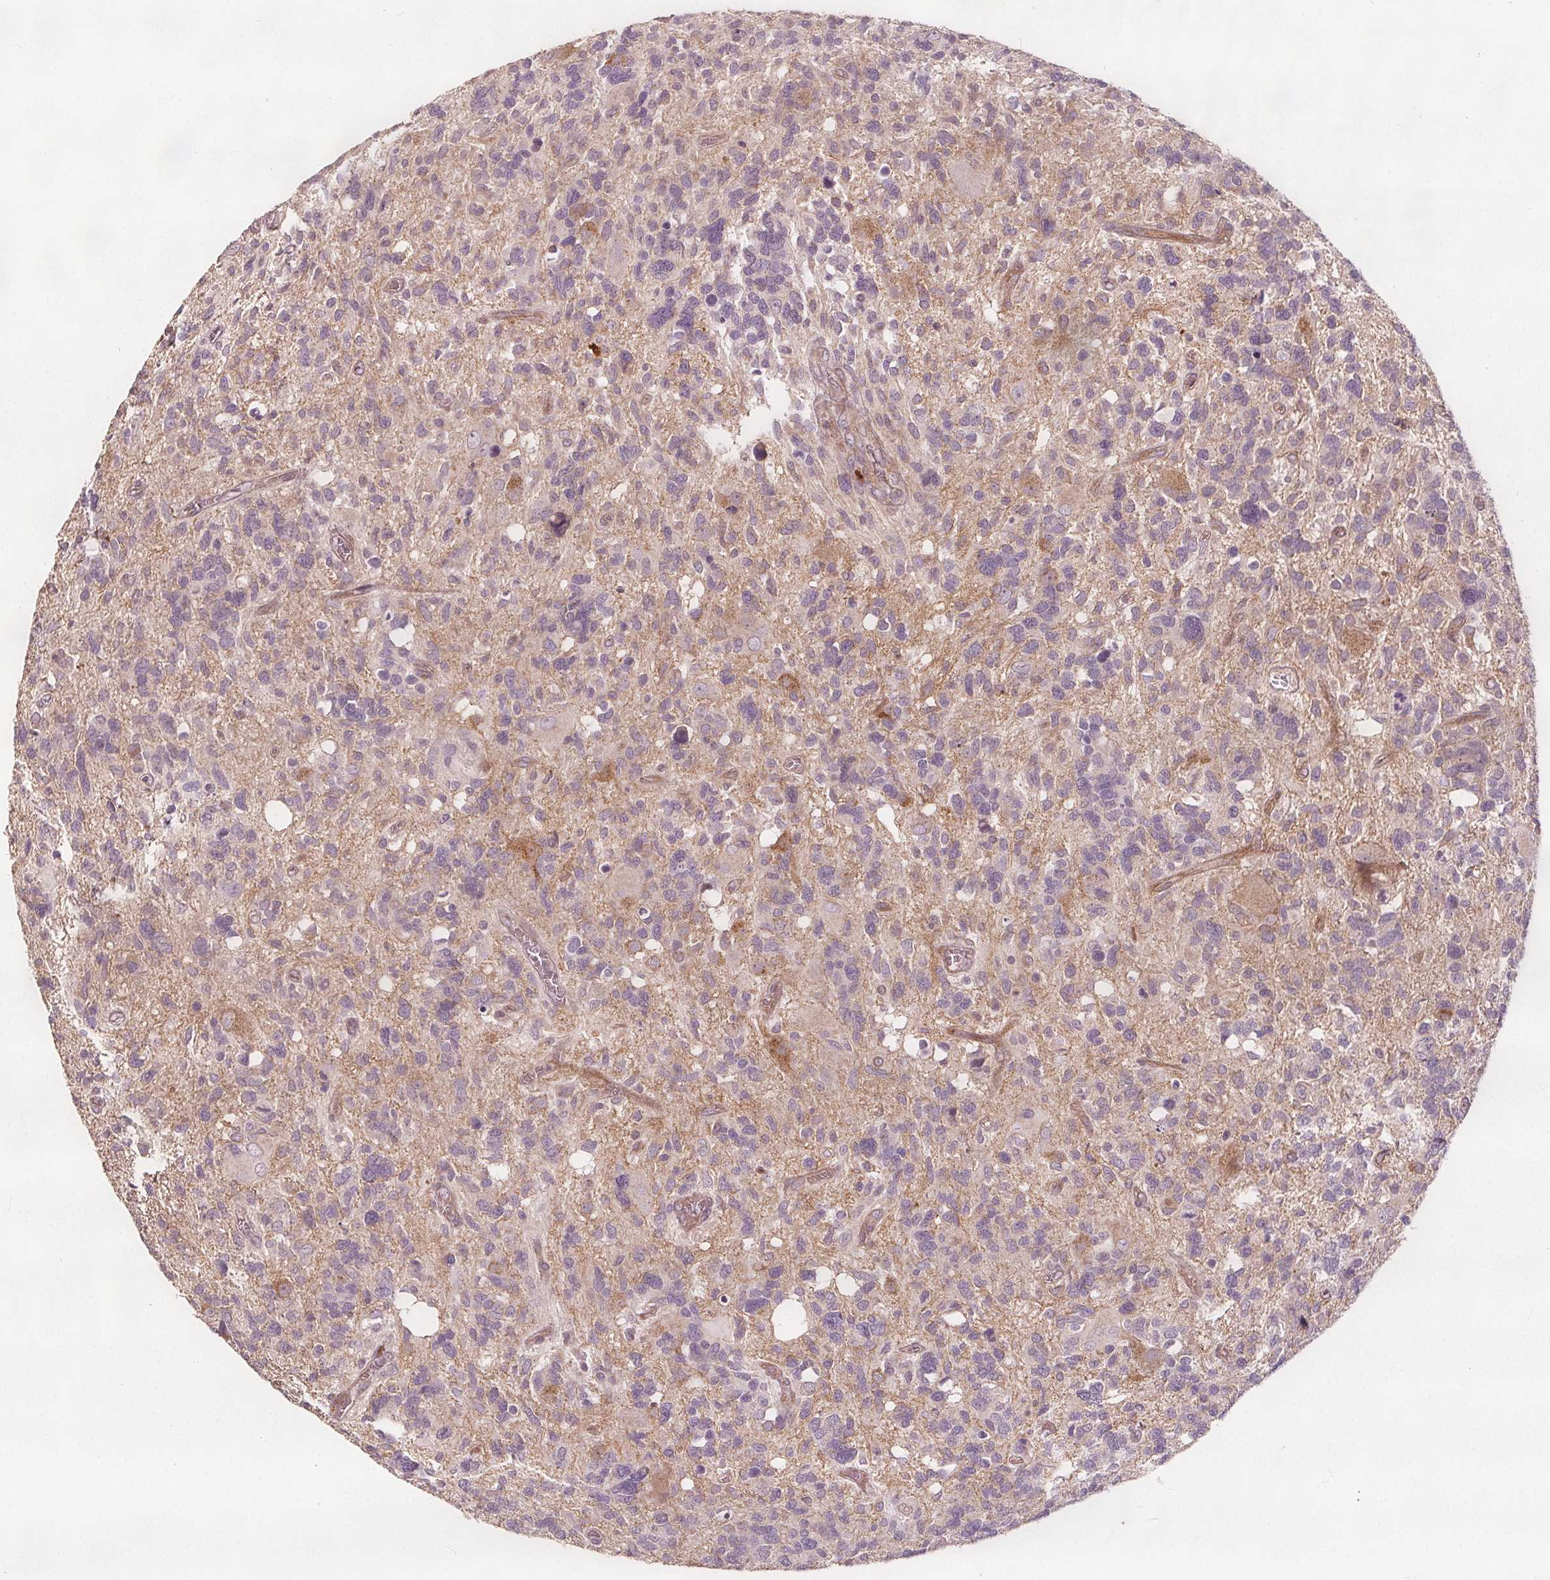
{"staining": {"intensity": "negative", "quantity": "none", "location": "none"}, "tissue": "glioma", "cell_type": "Tumor cells", "image_type": "cancer", "snomed": [{"axis": "morphology", "description": "Glioma, malignant, High grade"}, {"axis": "topography", "description": "Brain"}], "caption": "IHC histopathology image of neoplastic tissue: human glioma stained with DAB (3,3'-diaminobenzidine) displays no significant protein positivity in tumor cells.", "gene": "PTPRT", "patient": {"sex": "male", "age": 49}}